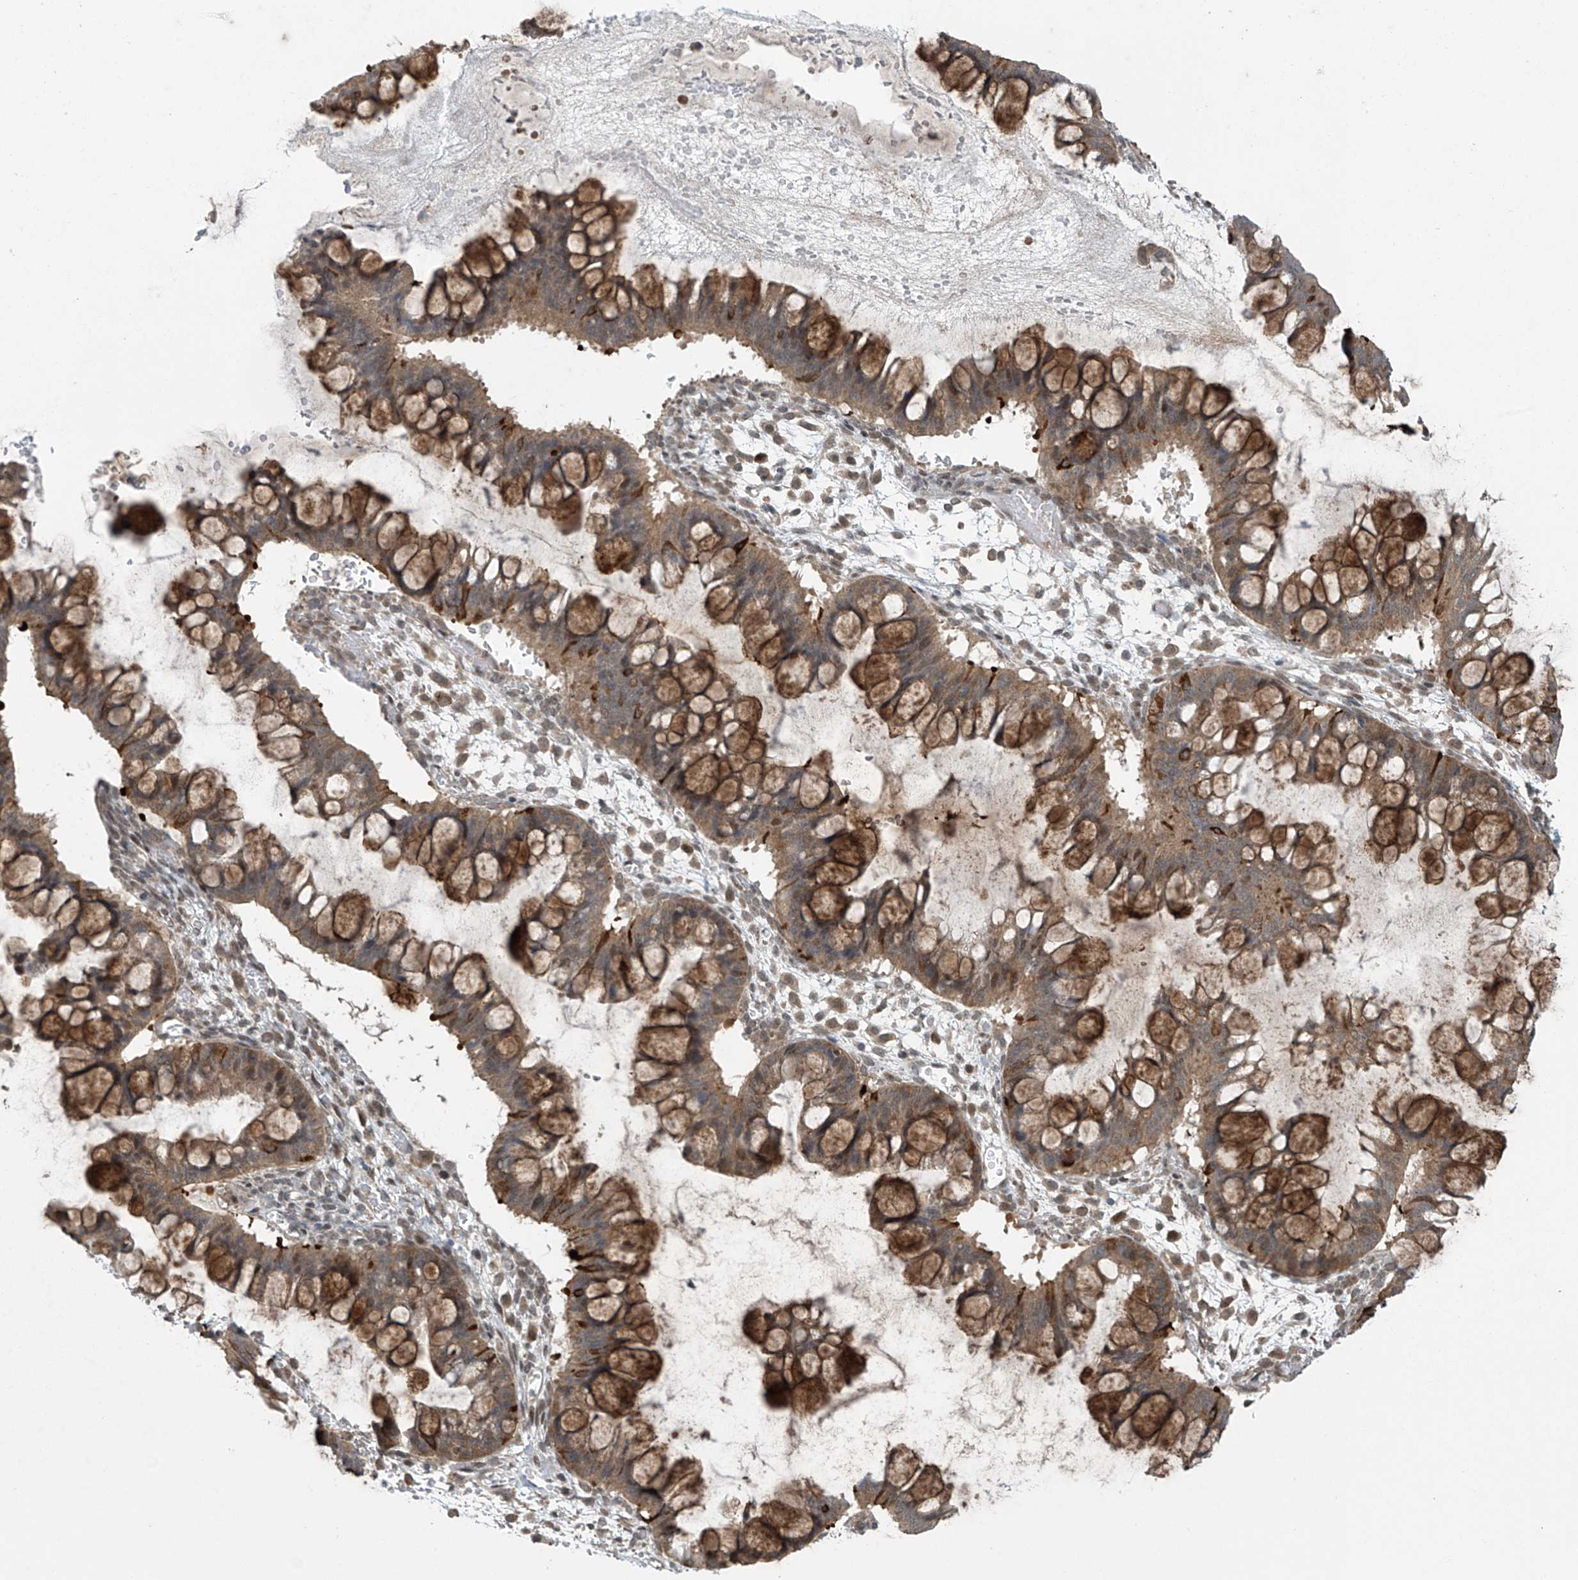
{"staining": {"intensity": "moderate", "quantity": "25%-75%", "location": "cytoplasmic/membranous"}, "tissue": "ovarian cancer", "cell_type": "Tumor cells", "image_type": "cancer", "snomed": [{"axis": "morphology", "description": "Cystadenocarcinoma, mucinous, NOS"}, {"axis": "topography", "description": "Ovary"}], "caption": "Ovarian mucinous cystadenocarcinoma was stained to show a protein in brown. There is medium levels of moderate cytoplasmic/membranous staining in about 25%-75% of tumor cells.", "gene": "ABHD13", "patient": {"sex": "female", "age": 73}}